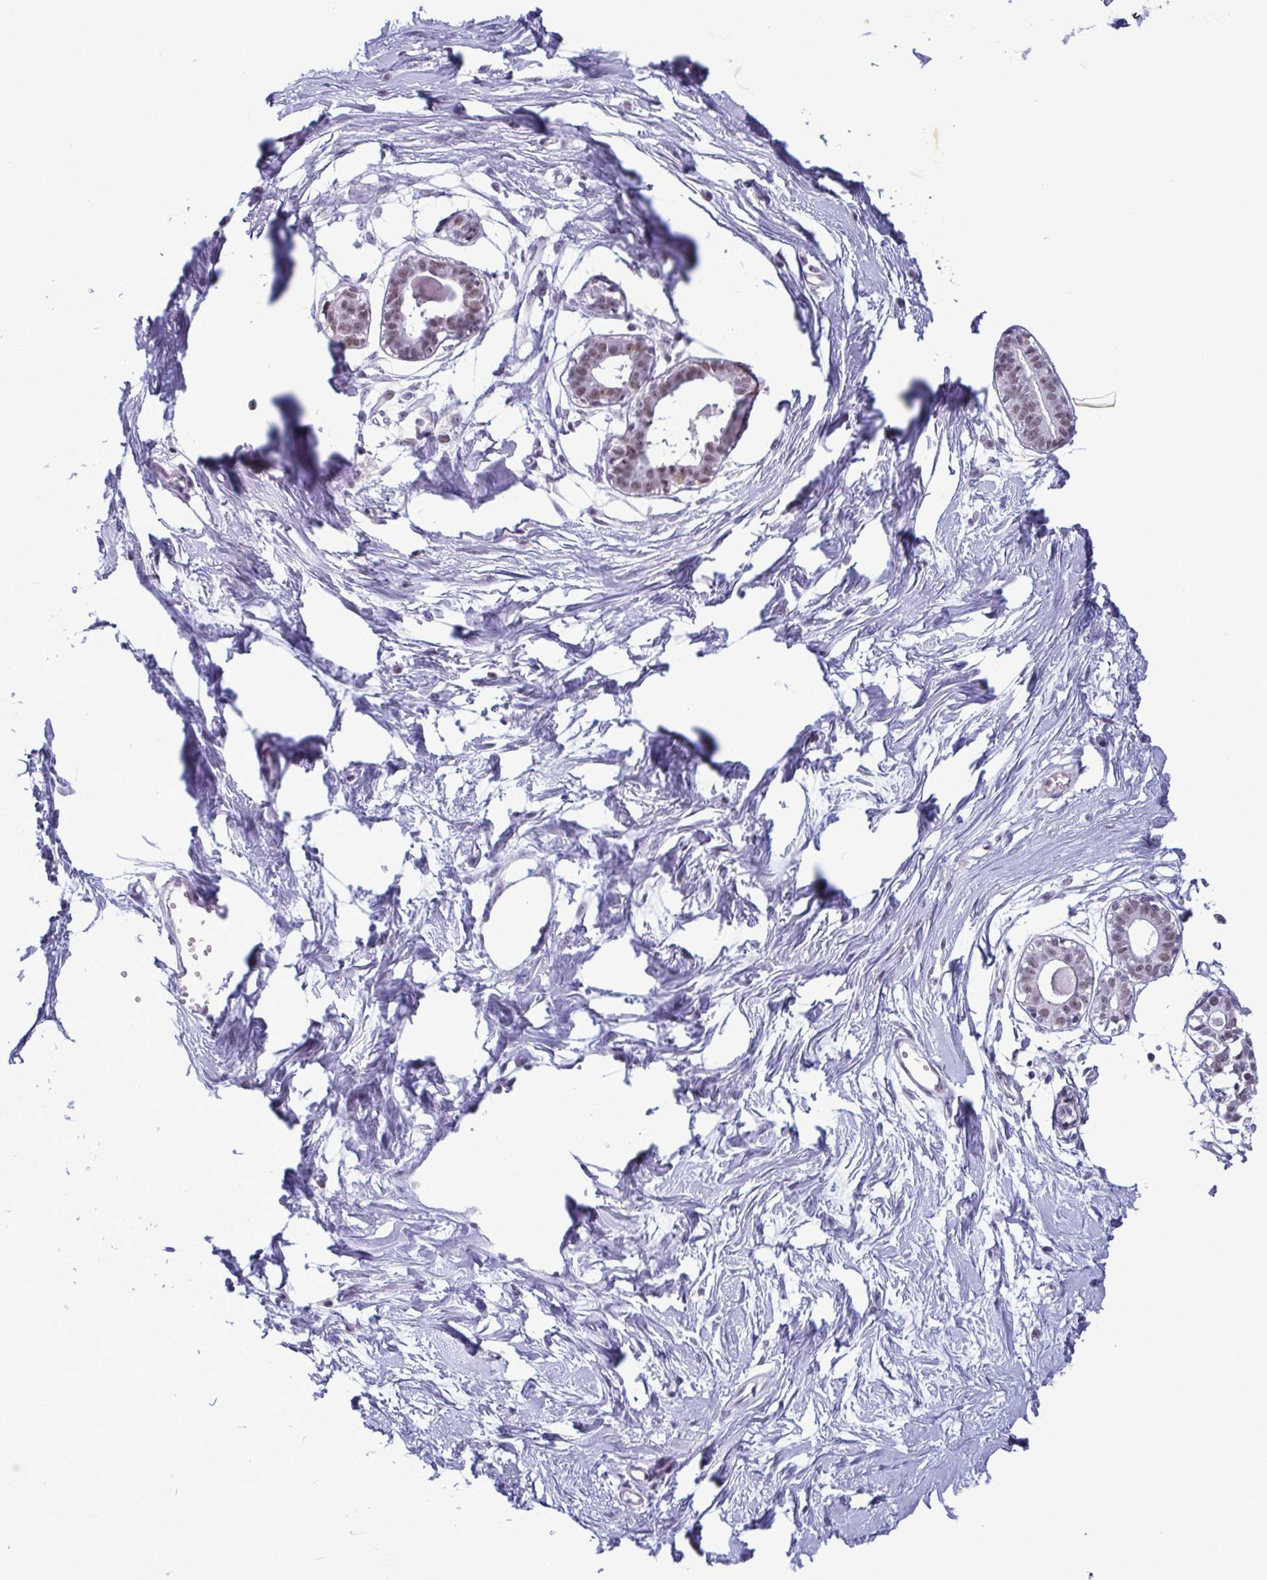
{"staining": {"intensity": "negative", "quantity": "none", "location": "none"}, "tissue": "breast", "cell_type": "Adipocytes", "image_type": "normal", "snomed": [{"axis": "morphology", "description": "Normal tissue, NOS"}, {"axis": "topography", "description": "Breast"}], "caption": "IHC of normal breast exhibits no positivity in adipocytes. (Immunohistochemistry, brightfield microscopy, high magnification).", "gene": "RBM7", "patient": {"sex": "female", "age": 45}}